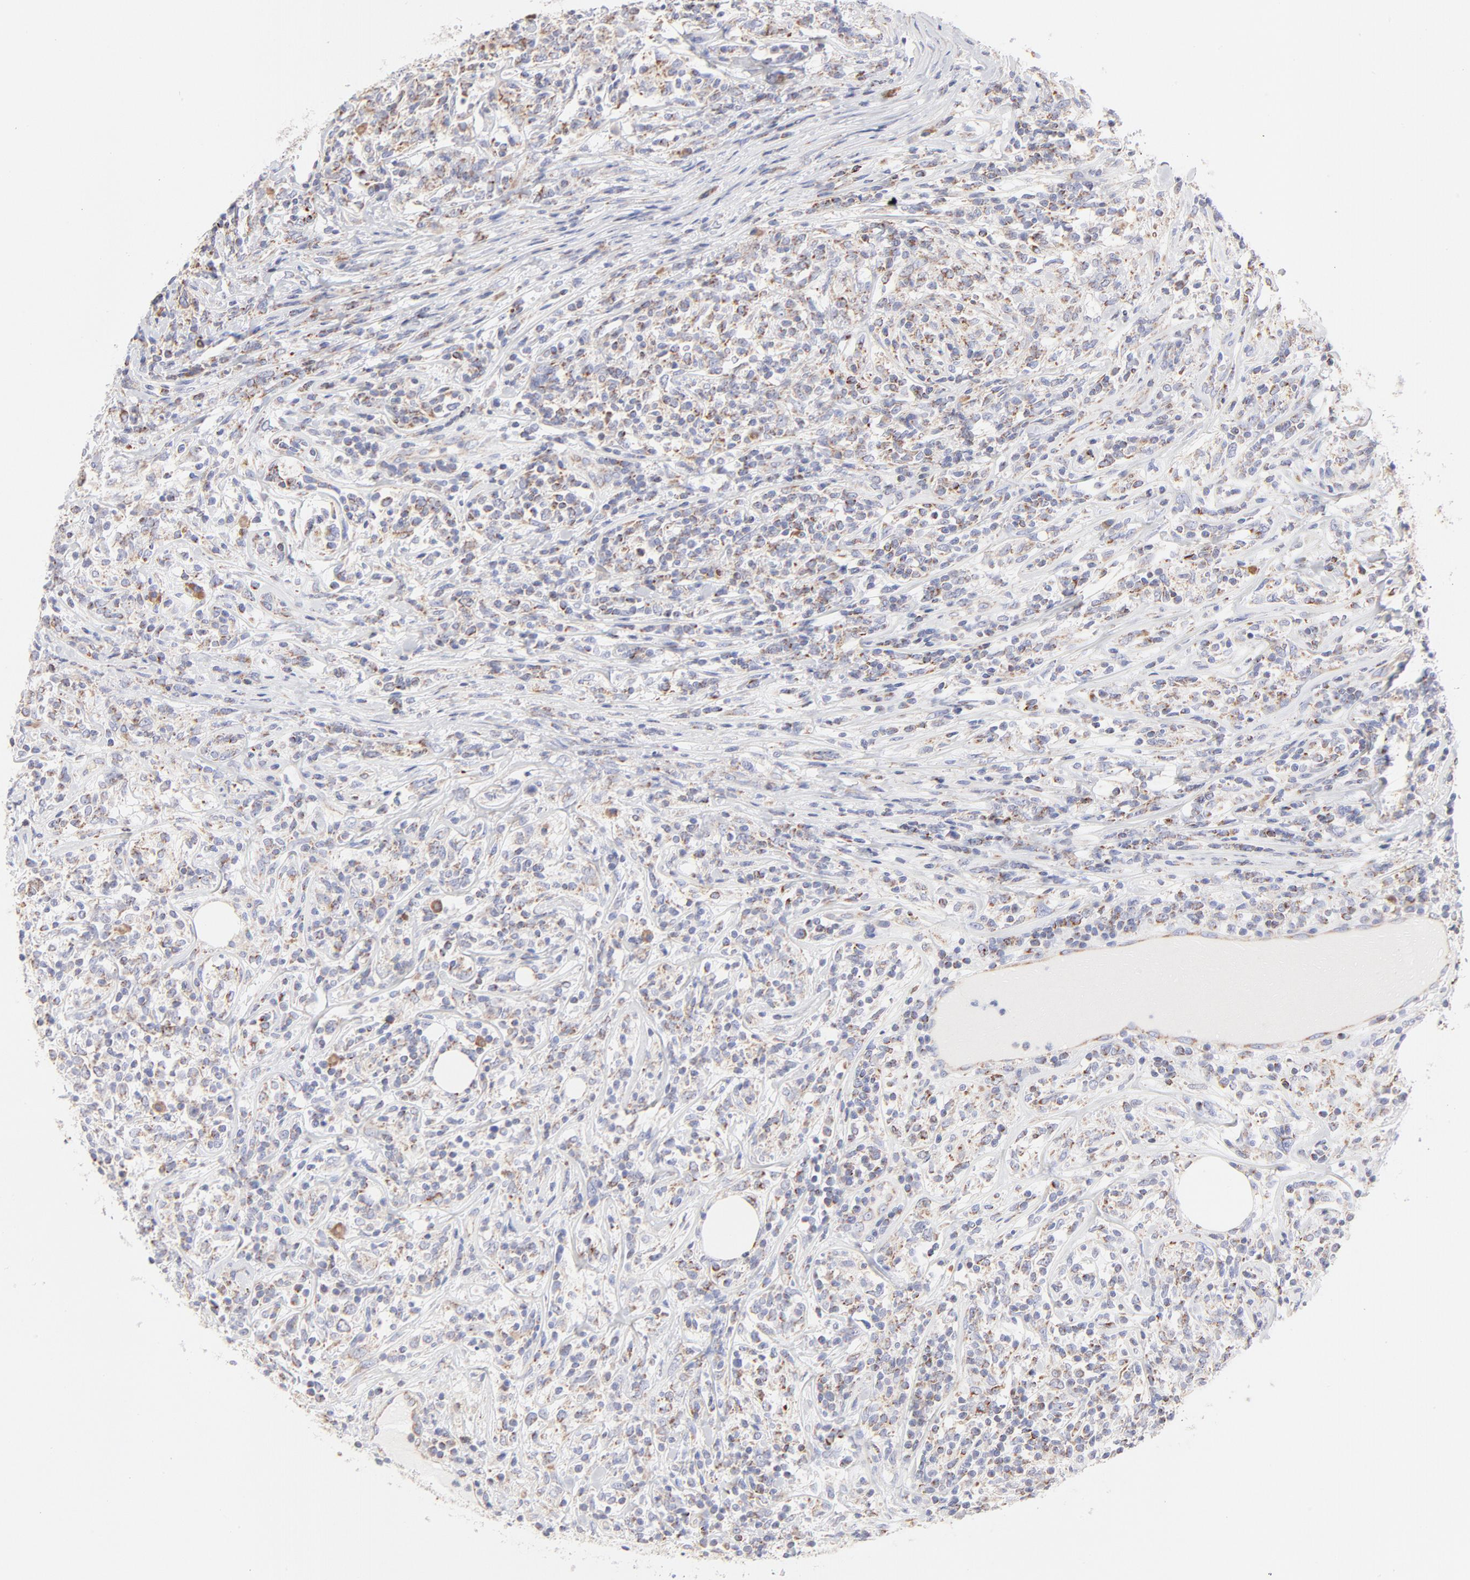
{"staining": {"intensity": "weak", "quantity": "<25%", "location": "cytoplasmic/membranous"}, "tissue": "lymphoma", "cell_type": "Tumor cells", "image_type": "cancer", "snomed": [{"axis": "morphology", "description": "Malignant lymphoma, non-Hodgkin's type, High grade"}, {"axis": "topography", "description": "Lymph node"}], "caption": "Immunohistochemical staining of lymphoma displays no significant expression in tumor cells.", "gene": "TIMM8A", "patient": {"sex": "female", "age": 84}}